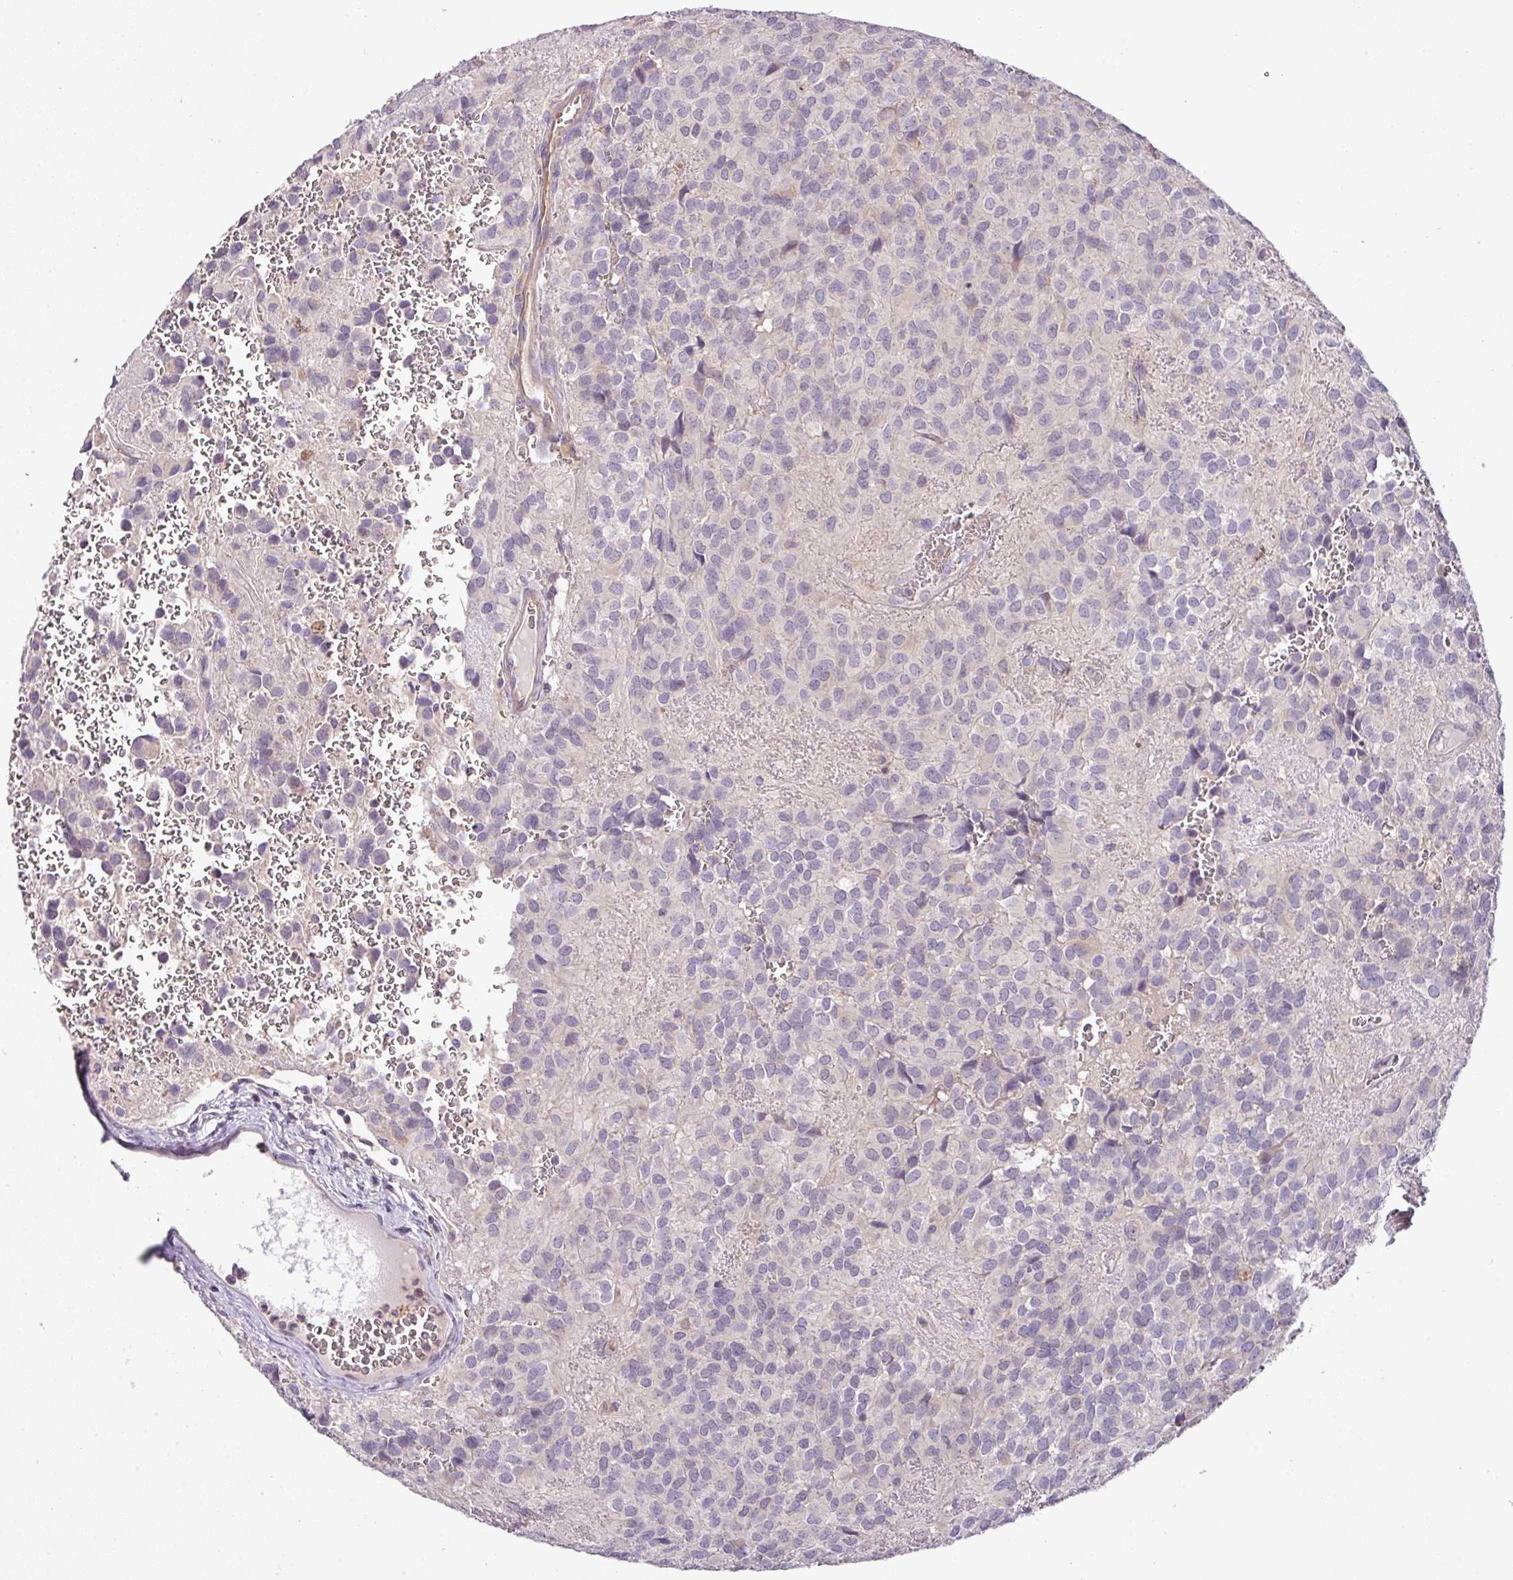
{"staining": {"intensity": "negative", "quantity": "none", "location": "none"}, "tissue": "glioma", "cell_type": "Tumor cells", "image_type": "cancer", "snomed": [{"axis": "morphology", "description": "Glioma, malignant, Low grade"}, {"axis": "topography", "description": "Brain"}], "caption": "Micrograph shows no significant protein expression in tumor cells of glioma. The staining was performed using DAB to visualize the protein expression in brown, while the nuclei were stained in blue with hematoxylin (Magnification: 20x).", "gene": "HOXC13", "patient": {"sex": "male", "age": 56}}